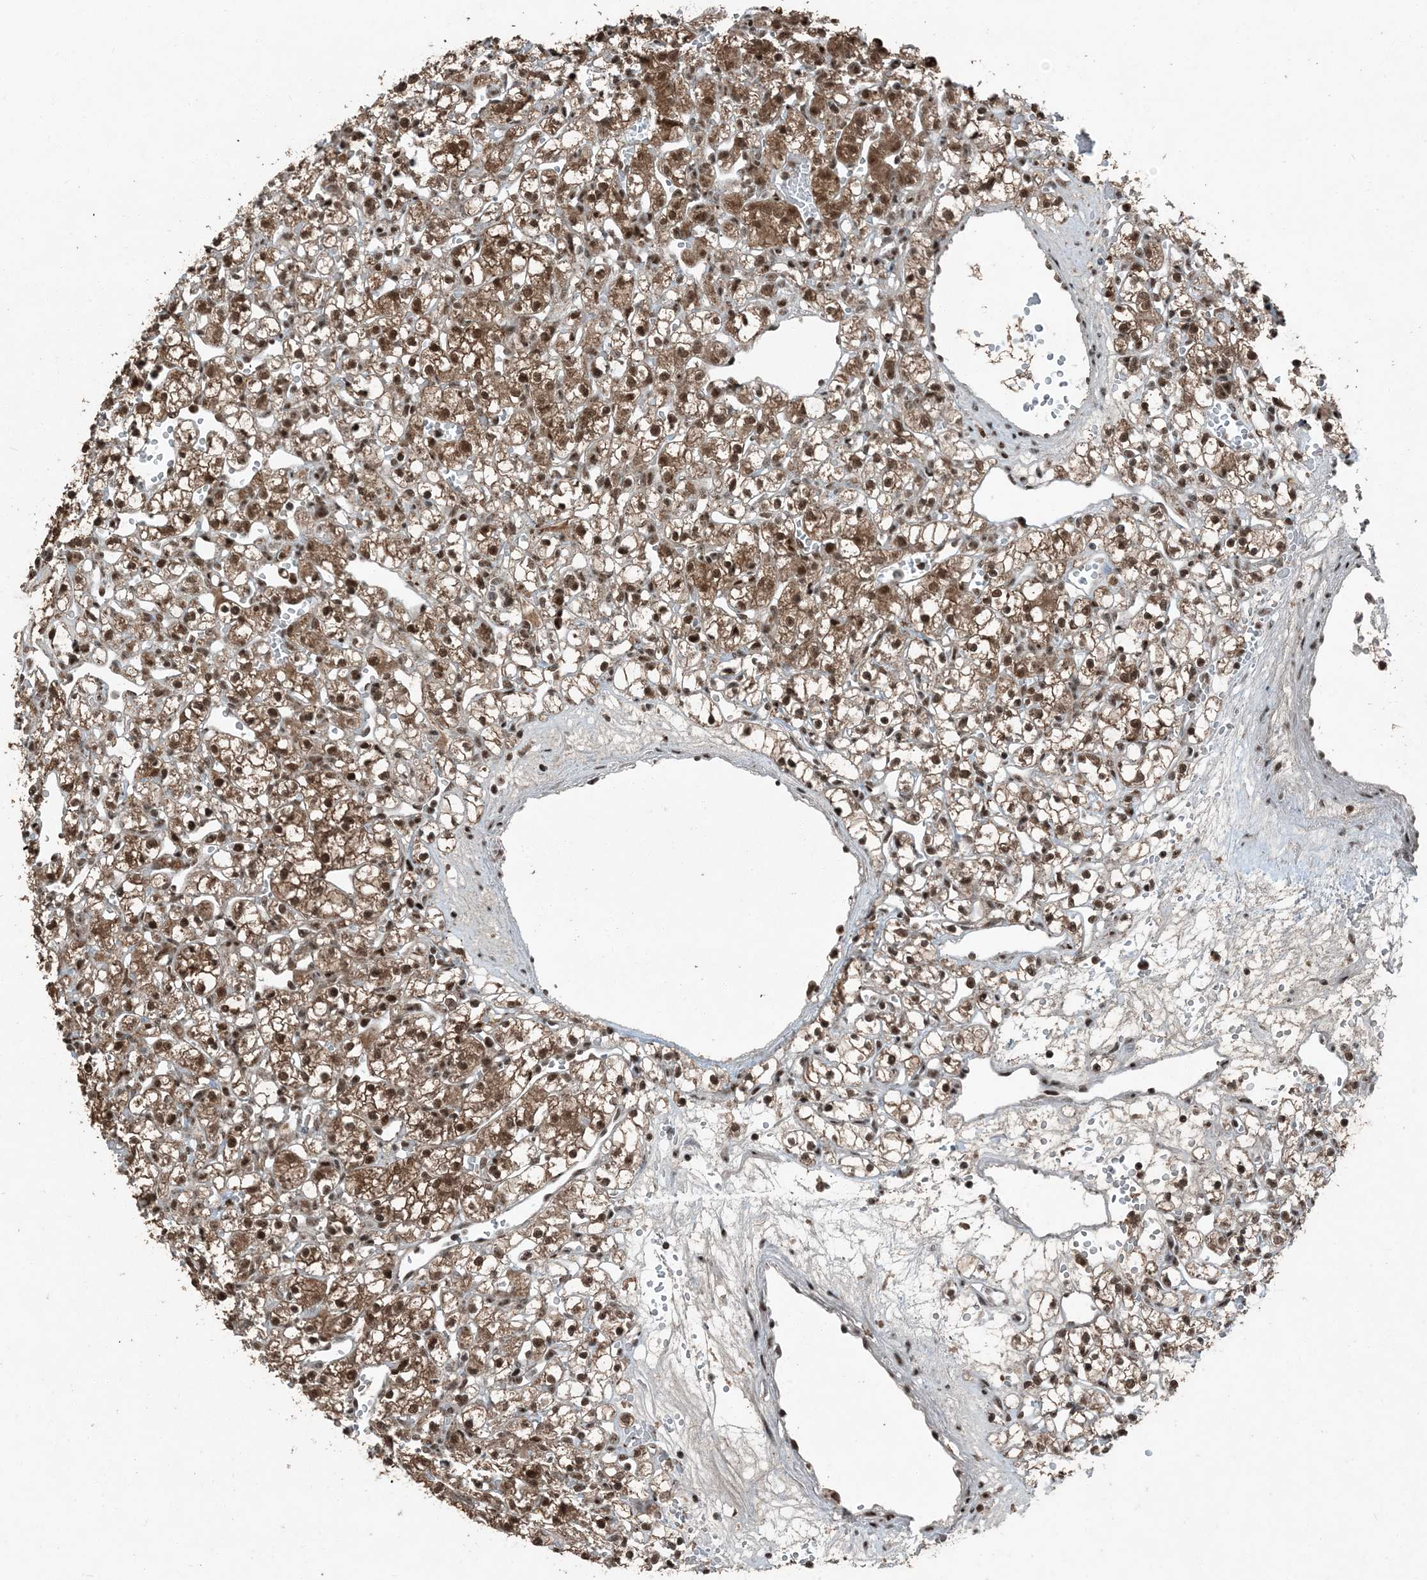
{"staining": {"intensity": "moderate", "quantity": ">75%", "location": "cytoplasmic/membranous,nuclear"}, "tissue": "renal cancer", "cell_type": "Tumor cells", "image_type": "cancer", "snomed": [{"axis": "morphology", "description": "Adenocarcinoma, NOS"}, {"axis": "topography", "description": "Kidney"}], "caption": "Moderate cytoplasmic/membranous and nuclear protein expression is identified in approximately >75% of tumor cells in adenocarcinoma (renal). (brown staining indicates protein expression, while blue staining denotes nuclei).", "gene": "TADA2B", "patient": {"sex": "female", "age": 59}}